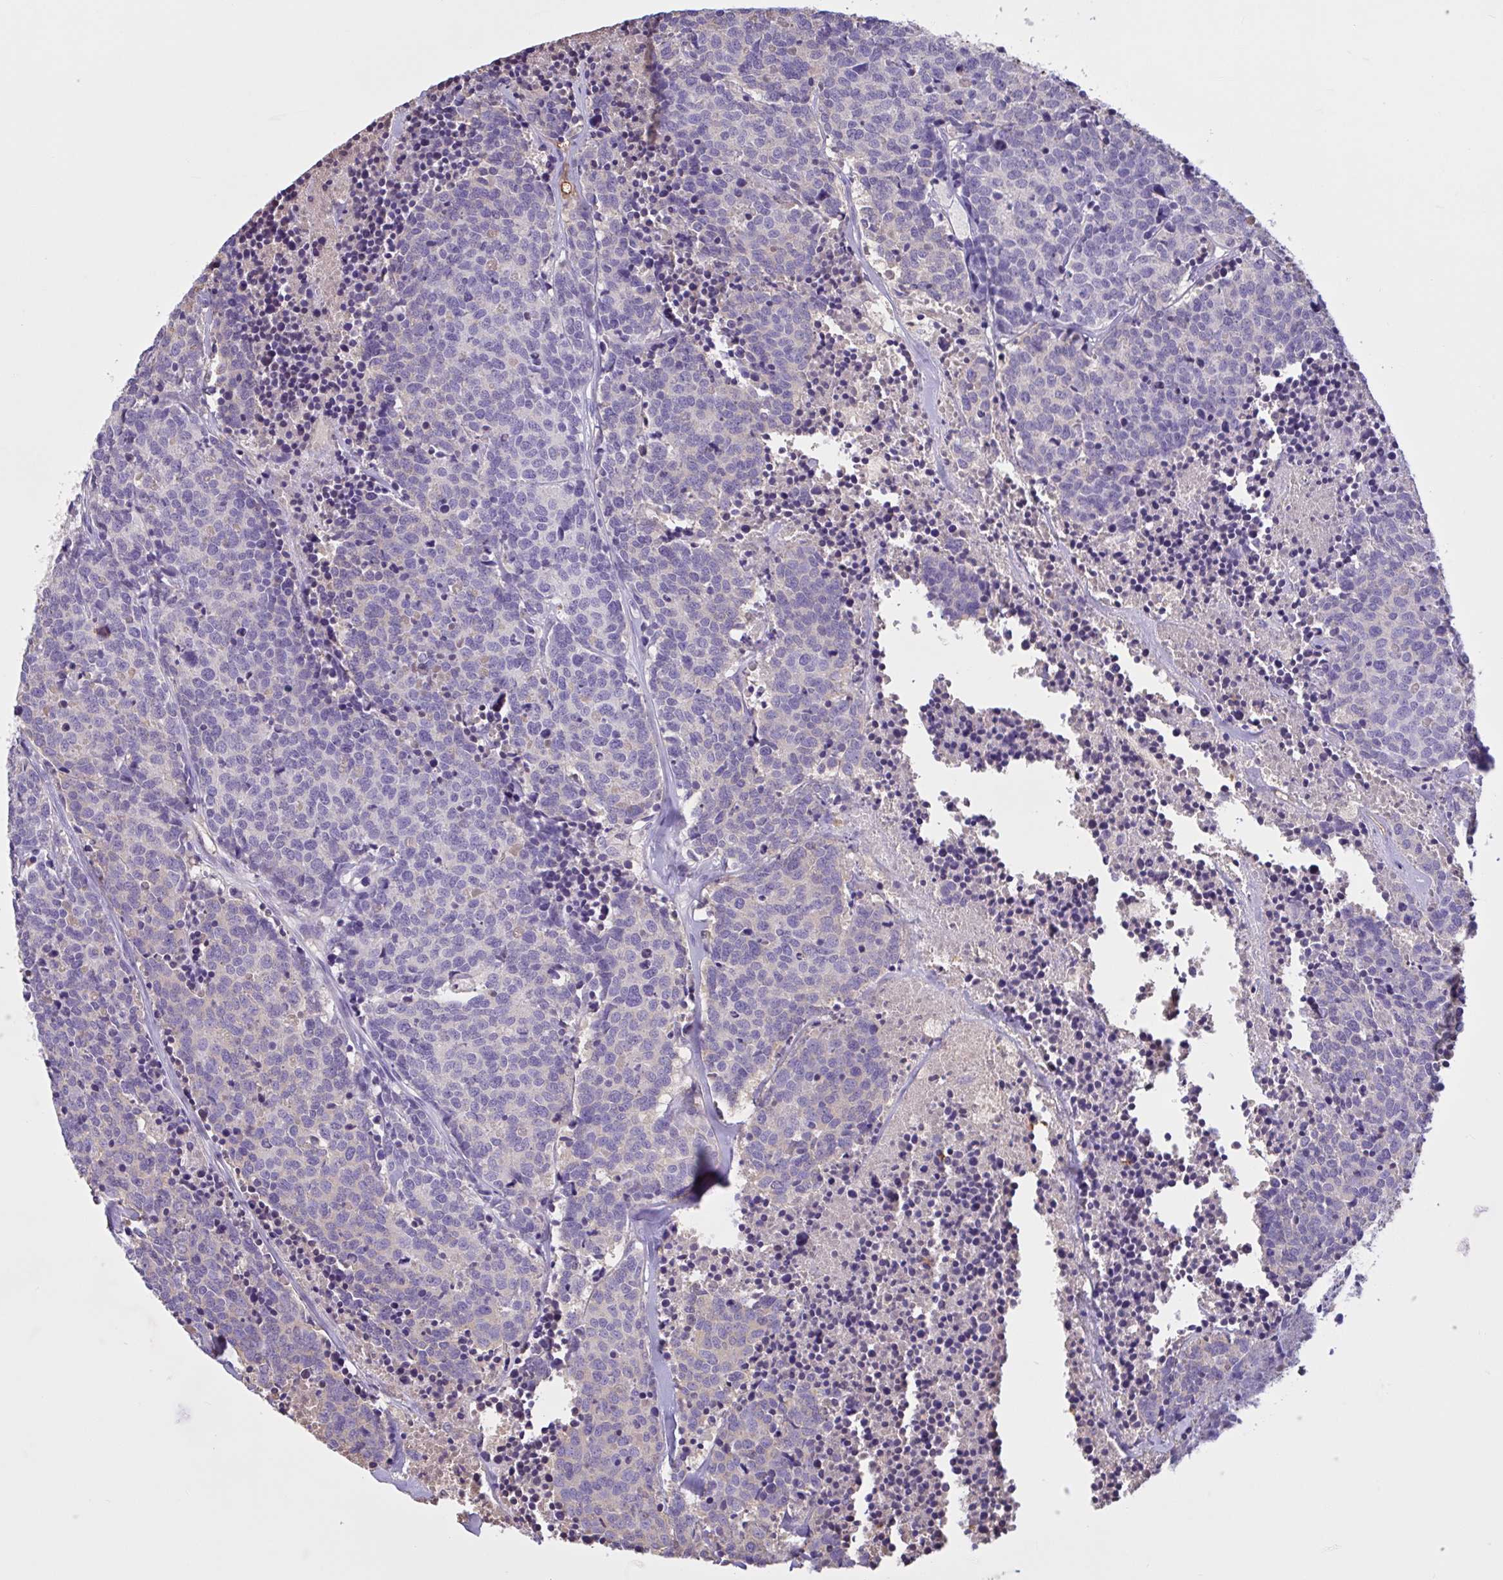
{"staining": {"intensity": "negative", "quantity": "none", "location": "none"}, "tissue": "carcinoid", "cell_type": "Tumor cells", "image_type": "cancer", "snomed": [{"axis": "morphology", "description": "Carcinoid, malignant, NOS"}, {"axis": "topography", "description": "Skin"}], "caption": "A photomicrograph of human carcinoid is negative for staining in tumor cells.", "gene": "LARGE2", "patient": {"sex": "female", "age": 79}}